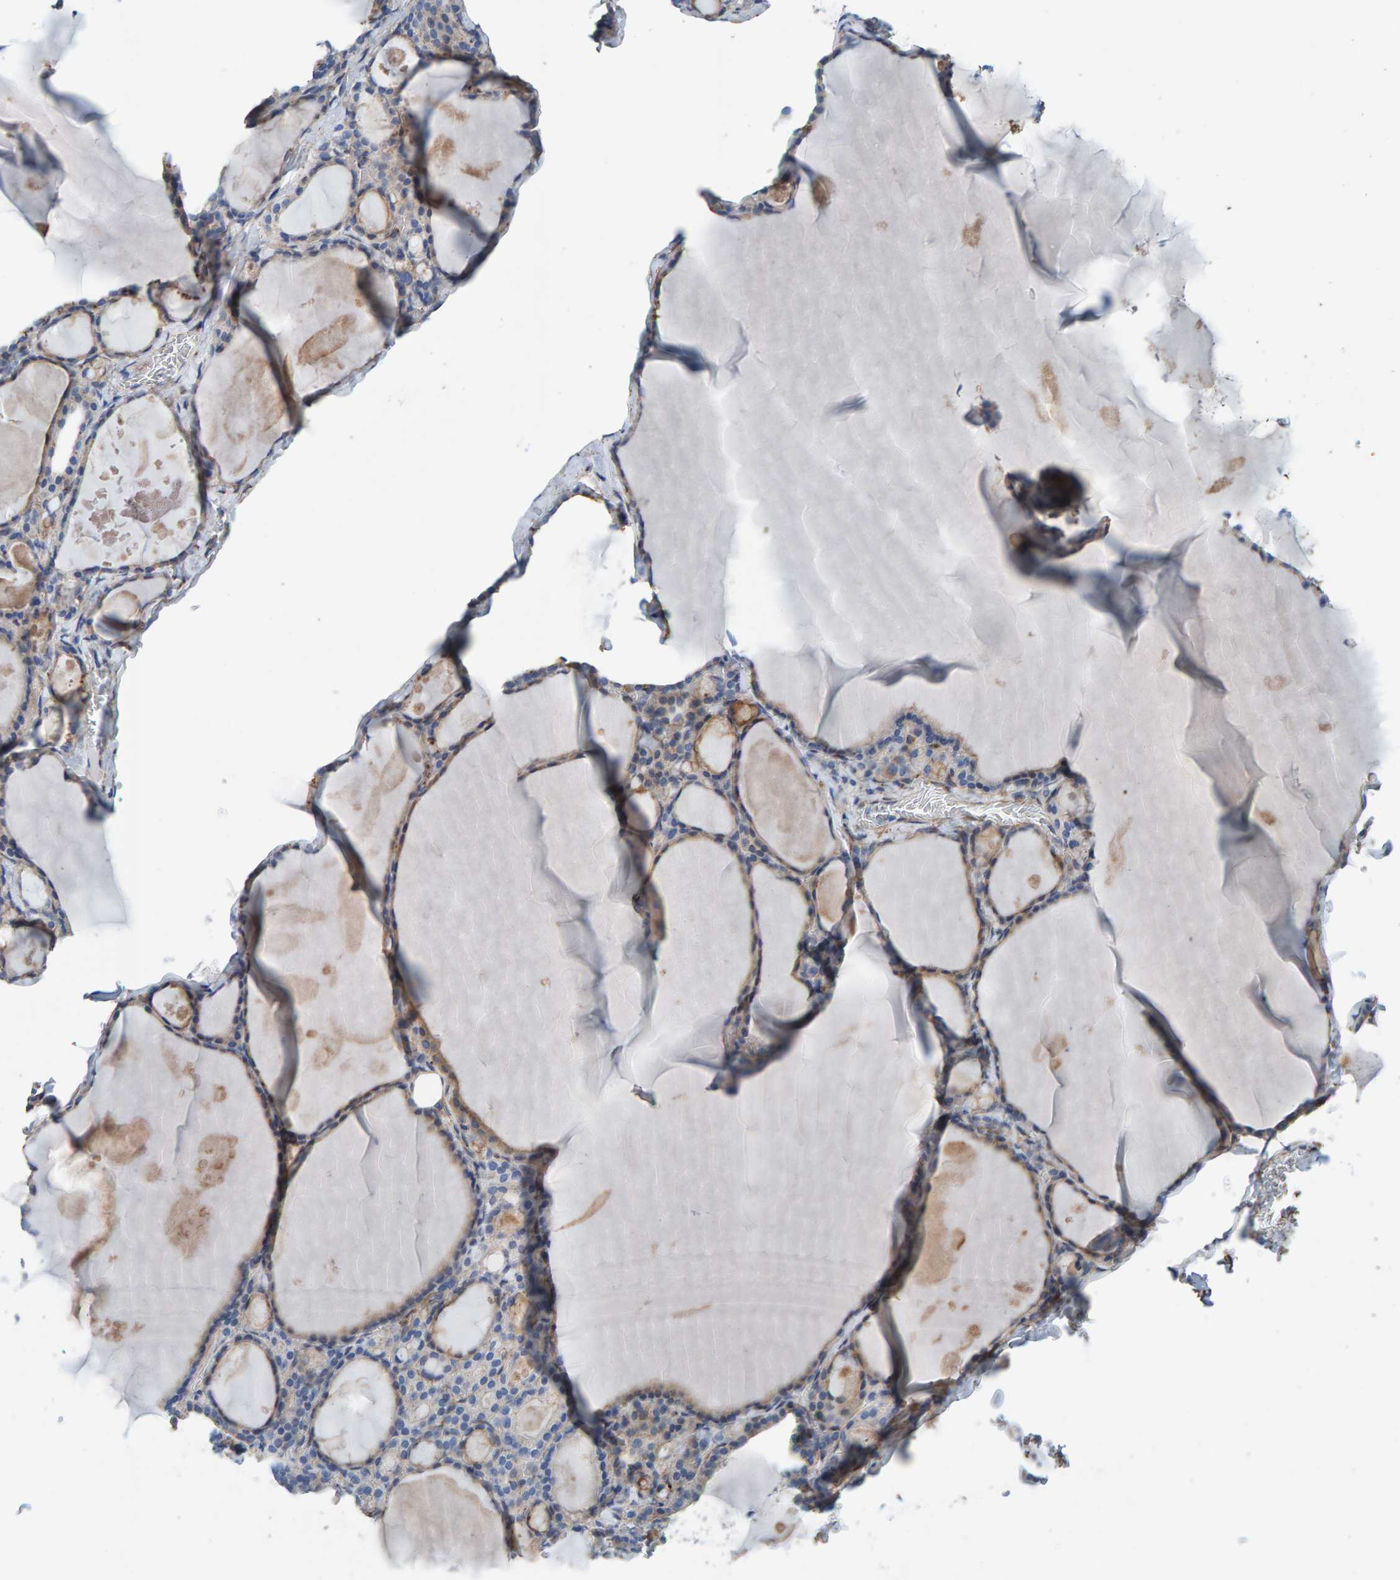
{"staining": {"intensity": "weak", "quantity": "<25%", "location": "cytoplasmic/membranous"}, "tissue": "thyroid gland", "cell_type": "Glandular cells", "image_type": "normal", "snomed": [{"axis": "morphology", "description": "Normal tissue, NOS"}, {"axis": "topography", "description": "Thyroid gland"}], "caption": "Protein analysis of unremarkable thyroid gland exhibits no significant positivity in glandular cells.", "gene": "LRP1", "patient": {"sex": "male", "age": 56}}